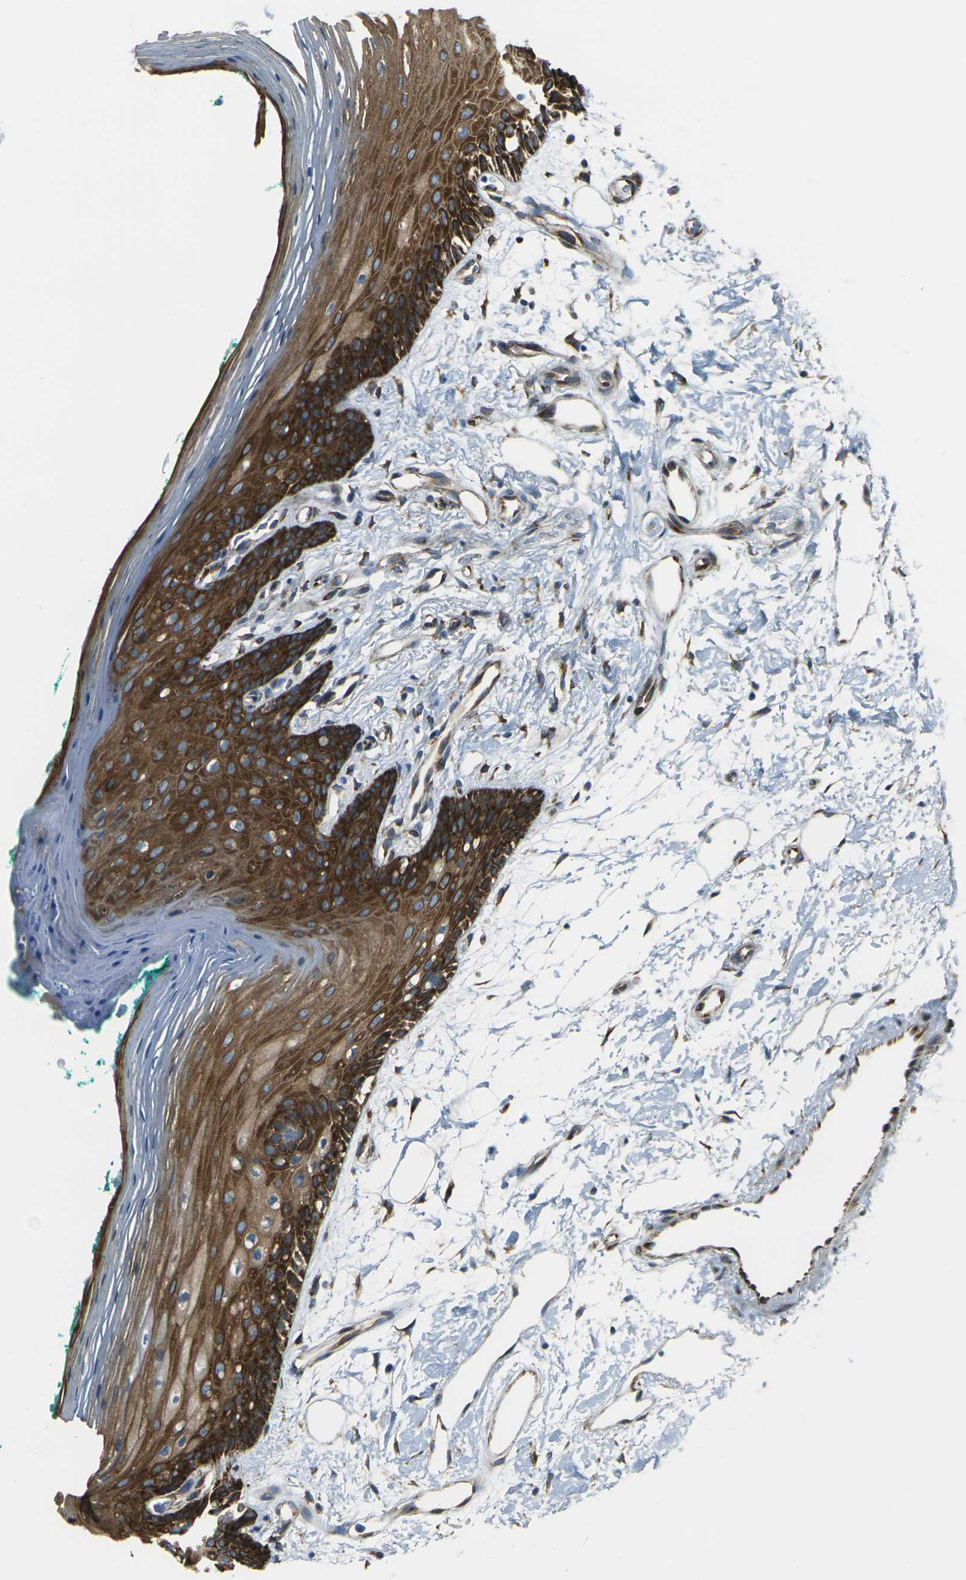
{"staining": {"intensity": "strong", "quantity": ">75%", "location": "cytoplasmic/membranous"}, "tissue": "oral mucosa", "cell_type": "Squamous epithelial cells", "image_type": "normal", "snomed": [{"axis": "morphology", "description": "Normal tissue, NOS"}, {"axis": "topography", "description": "Skeletal muscle"}, {"axis": "topography", "description": "Oral tissue"}, {"axis": "topography", "description": "Peripheral nerve tissue"}], "caption": "The image displays immunohistochemical staining of normal oral mucosa. There is strong cytoplasmic/membranous staining is seen in approximately >75% of squamous epithelial cells. (DAB (3,3'-diaminobenzidine) IHC, brown staining for protein, blue staining for nuclei).", "gene": "CELSR2", "patient": {"sex": "female", "age": 84}}